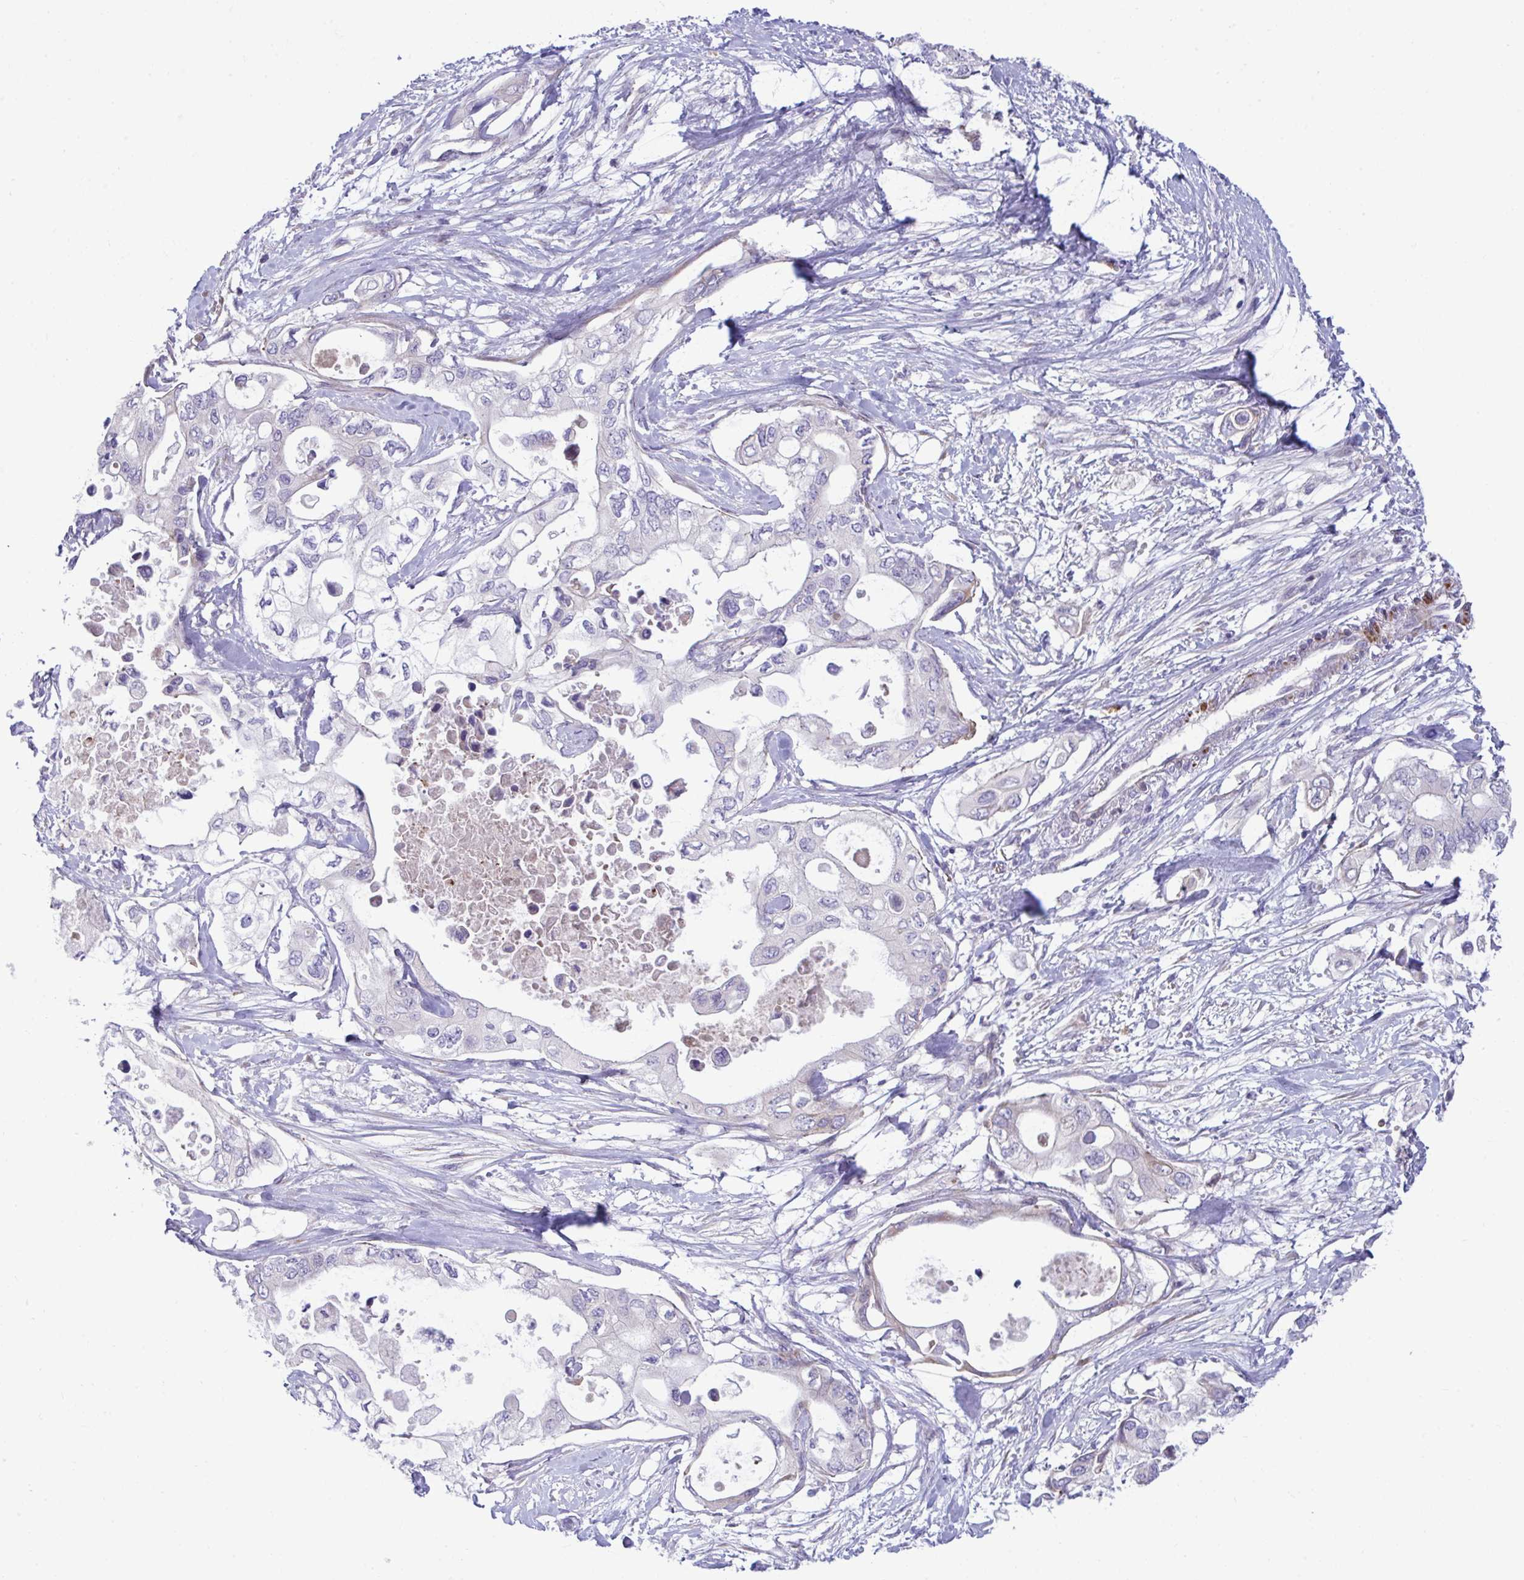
{"staining": {"intensity": "negative", "quantity": "none", "location": "none"}, "tissue": "pancreatic cancer", "cell_type": "Tumor cells", "image_type": "cancer", "snomed": [{"axis": "morphology", "description": "Adenocarcinoma, NOS"}, {"axis": "topography", "description": "Pancreas"}], "caption": "An IHC histopathology image of pancreatic adenocarcinoma is shown. There is no staining in tumor cells of pancreatic adenocarcinoma. (DAB IHC with hematoxylin counter stain).", "gene": "PIGZ", "patient": {"sex": "female", "age": 63}}